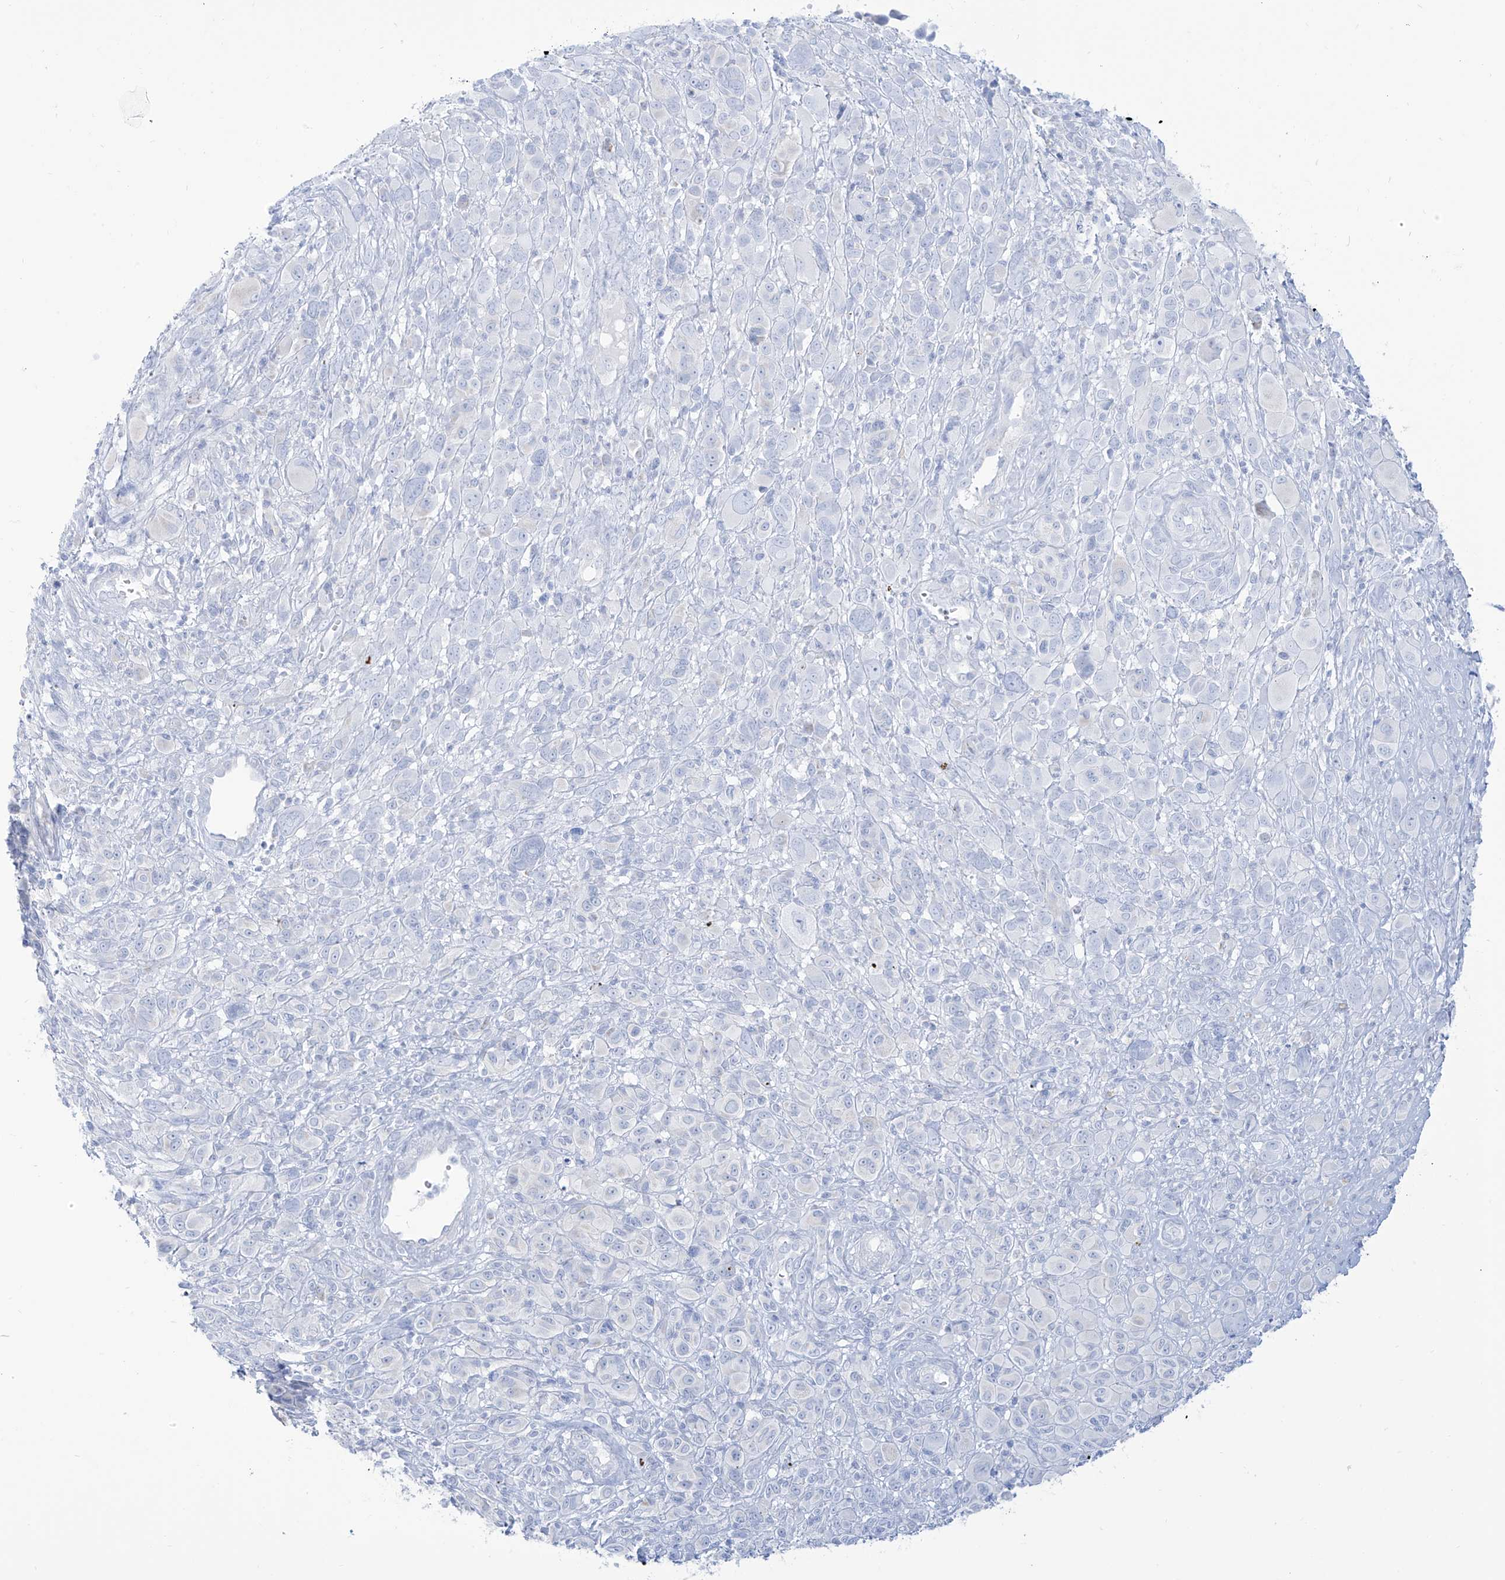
{"staining": {"intensity": "negative", "quantity": "none", "location": "none"}, "tissue": "melanoma", "cell_type": "Tumor cells", "image_type": "cancer", "snomed": [{"axis": "morphology", "description": "Malignant melanoma, NOS"}, {"axis": "topography", "description": "Skin of trunk"}], "caption": "Immunohistochemistry (IHC) micrograph of malignant melanoma stained for a protein (brown), which displays no positivity in tumor cells.", "gene": "SLC26A3", "patient": {"sex": "male", "age": 71}}